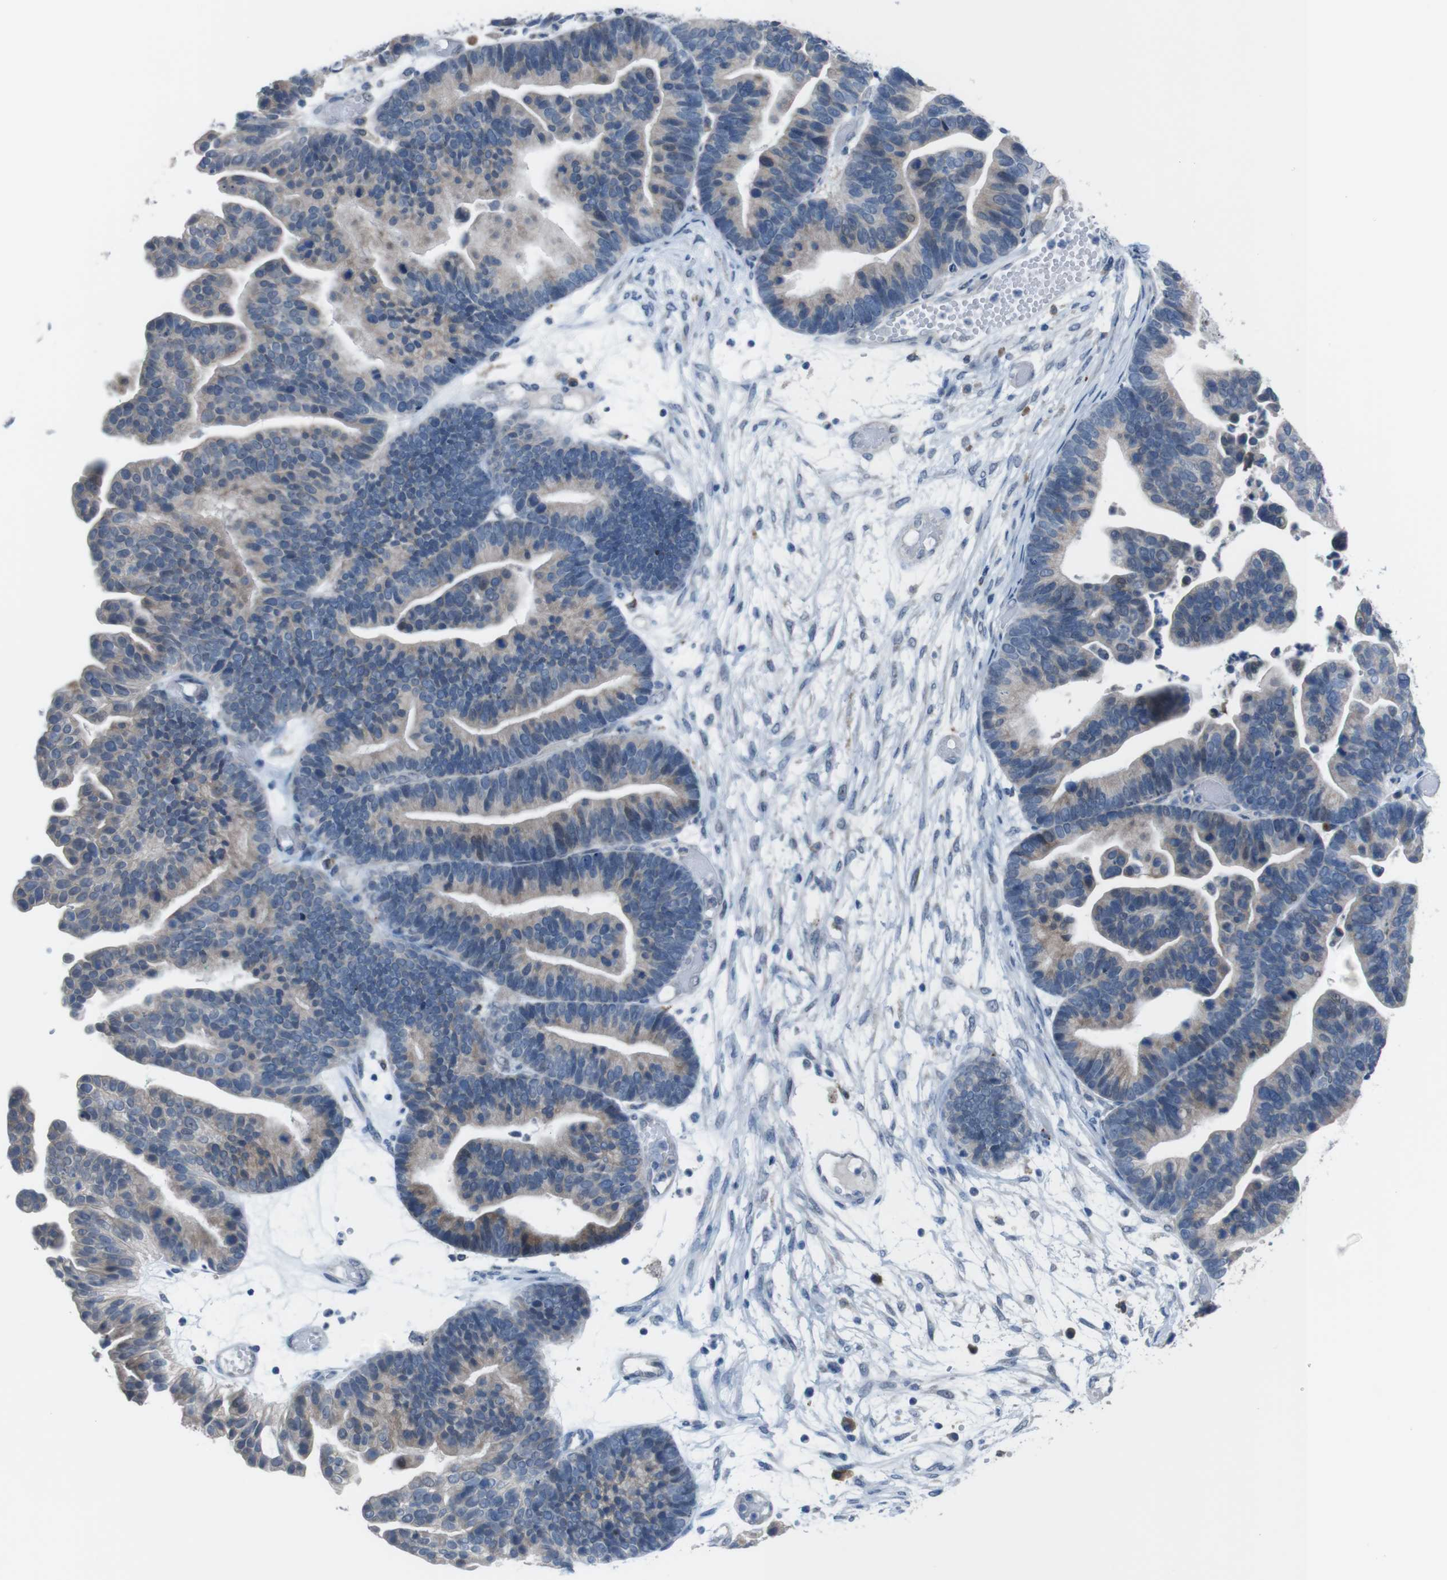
{"staining": {"intensity": "weak", "quantity": "<25%", "location": "cytoplasmic/membranous"}, "tissue": "ovarian cancer", "cell_type": "Tumor cells", "image_type": "cancer", "snomed": [{"axis": "morphology", "description": "Cystadenocarcinoma, serous, NOS"}, {"axis": "topography", "description": "Ovary"}], "caption": "This image is of ovarian serous cystadenocarcinoma stained with immunohistochemistry (IHC) to label a protein in brown with the nuclei are counter-stained blue. There is no expression in tumor cells.", "gene": "CDH22", "patient": {"sex": "female", "age": 56}}